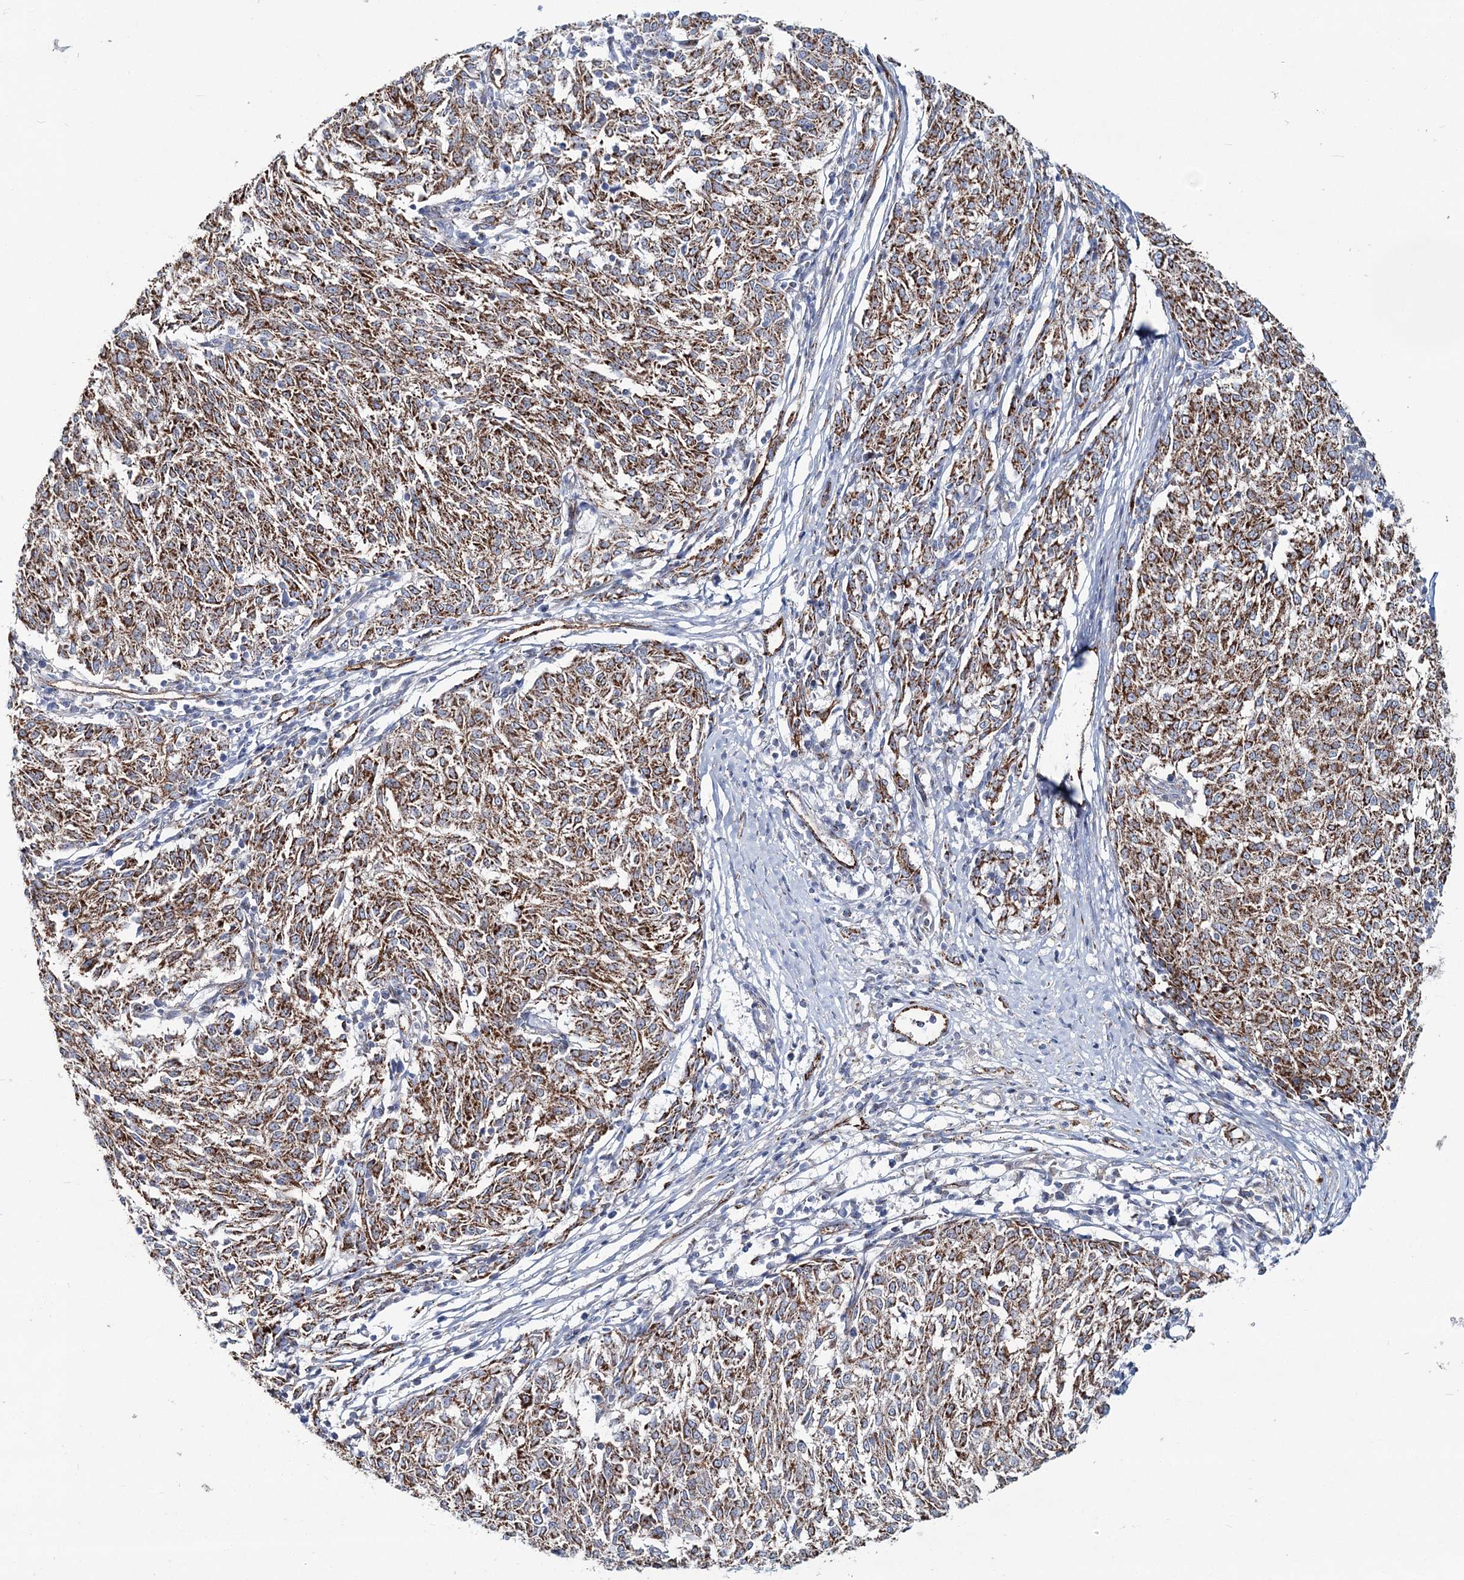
{"staining": {"intensity": "moderate", "quantity": ">75%", "location": "cytoplasmic/membranous"}, "tissue": "melanoma", "cell_type": "Tumor cells", "image_type": "cancer", "snomed": [{"axis": "morphology", "description": "Malignant melanoma, NOS"}, {"axis": "topography", "description": "Skin"}], "caption": "There is medium levels of moderate cytoplasmic/membranous staining in tumor cells of melanoma, as demonstrated by immunohistochemical staining (brown color).", "gene": "ARHGAP6", "patient": {"sex": "female", "age": 72}}